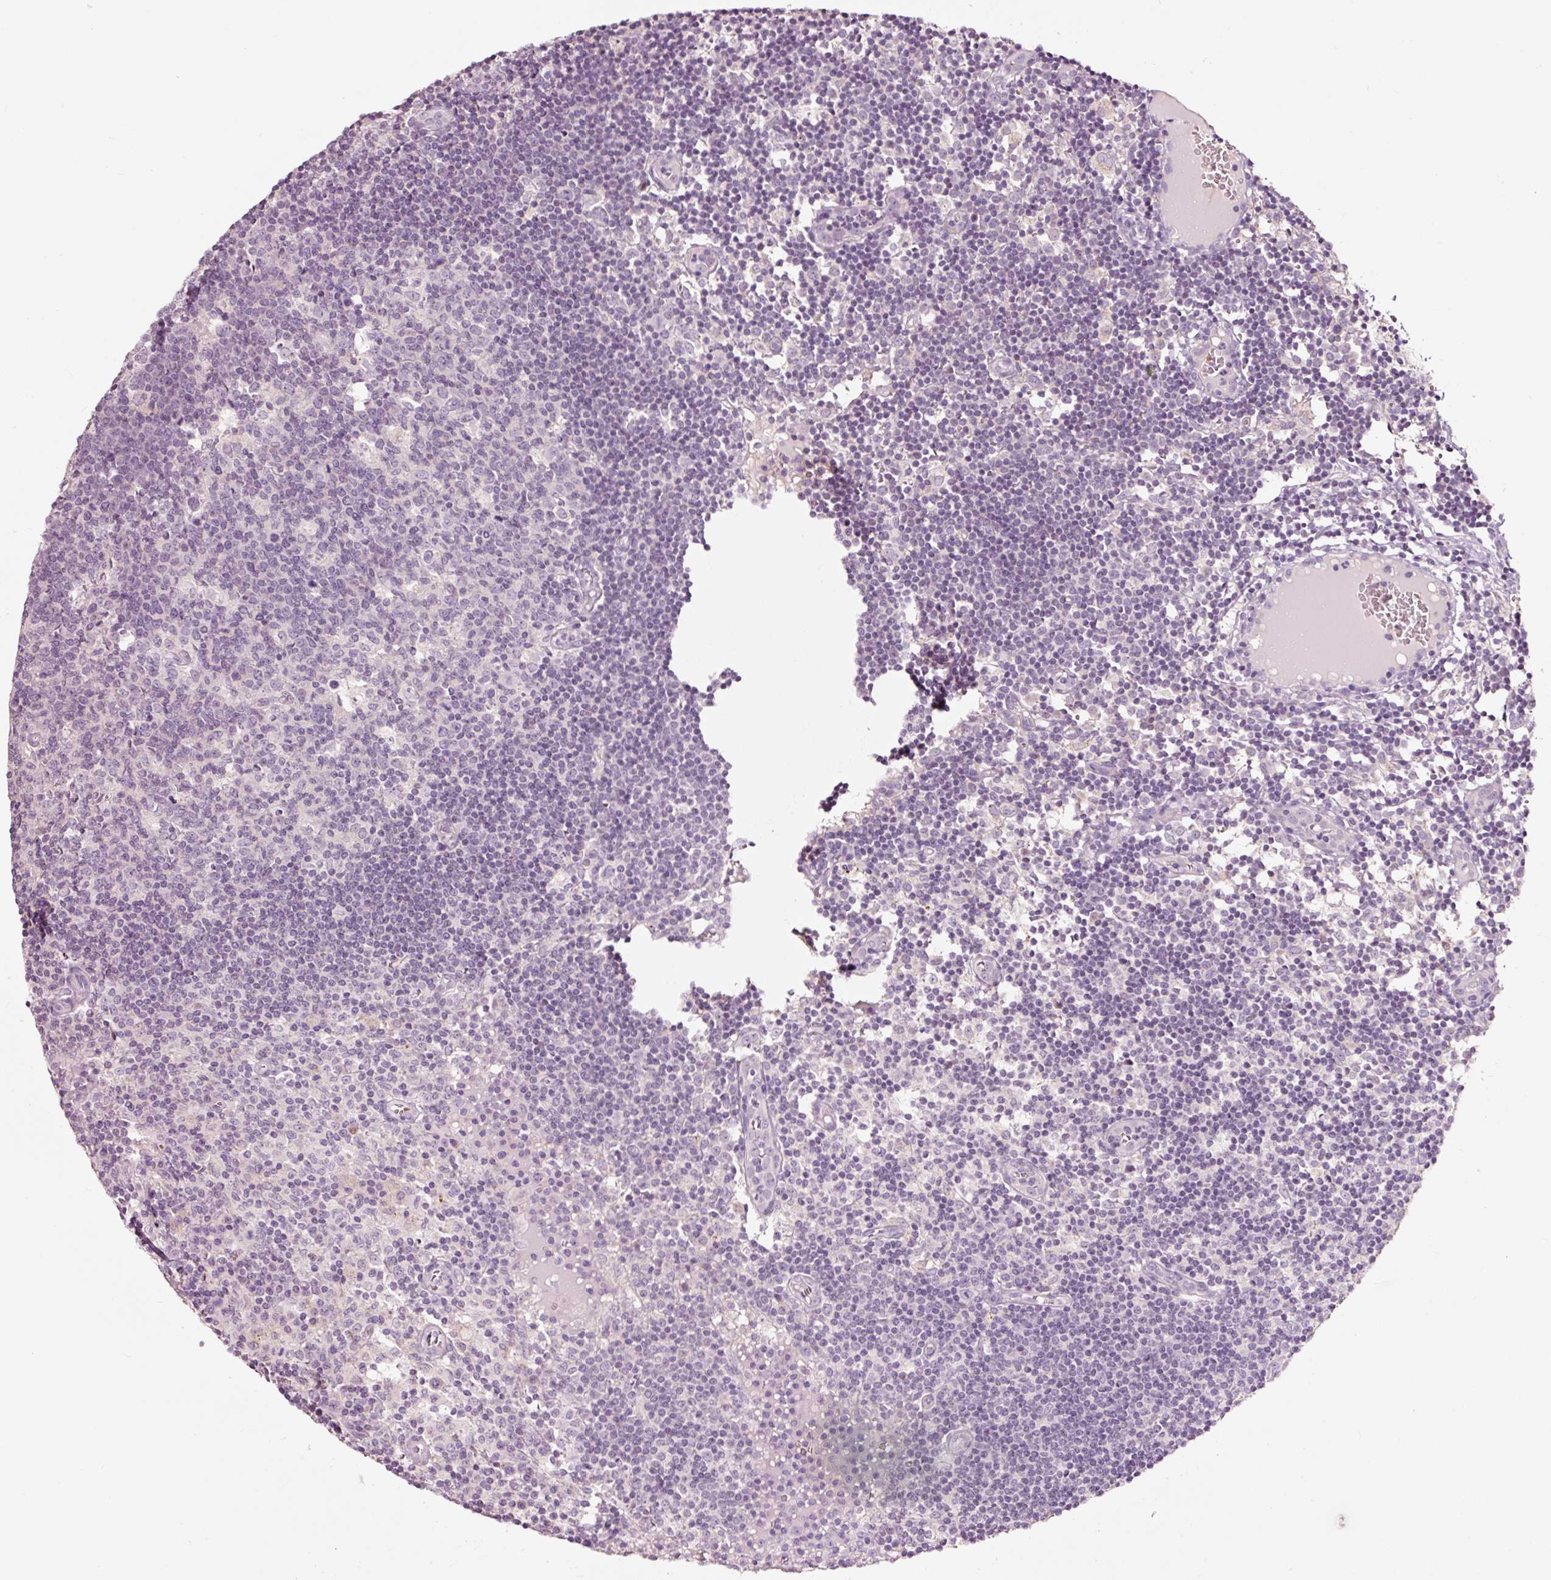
{"staining": {"intensity": "negative", "quantity": "none", "location": "none"}, "tissue": "lymph node", "cell_type": "Germinal center cells", "image_type": "normal", "snomed": [{"axis": "morphology", "description": "Normal tissue, NOS"}, {"axis": "topography", "description": "Lymph node"}], "caption": "This is a image of immunohistochemistry staining of unremarkable lymph node, which shows no staining in germinal center cells.", "gene": "LDHAL6B", "patient": {"sex": "female", "age": 45}}